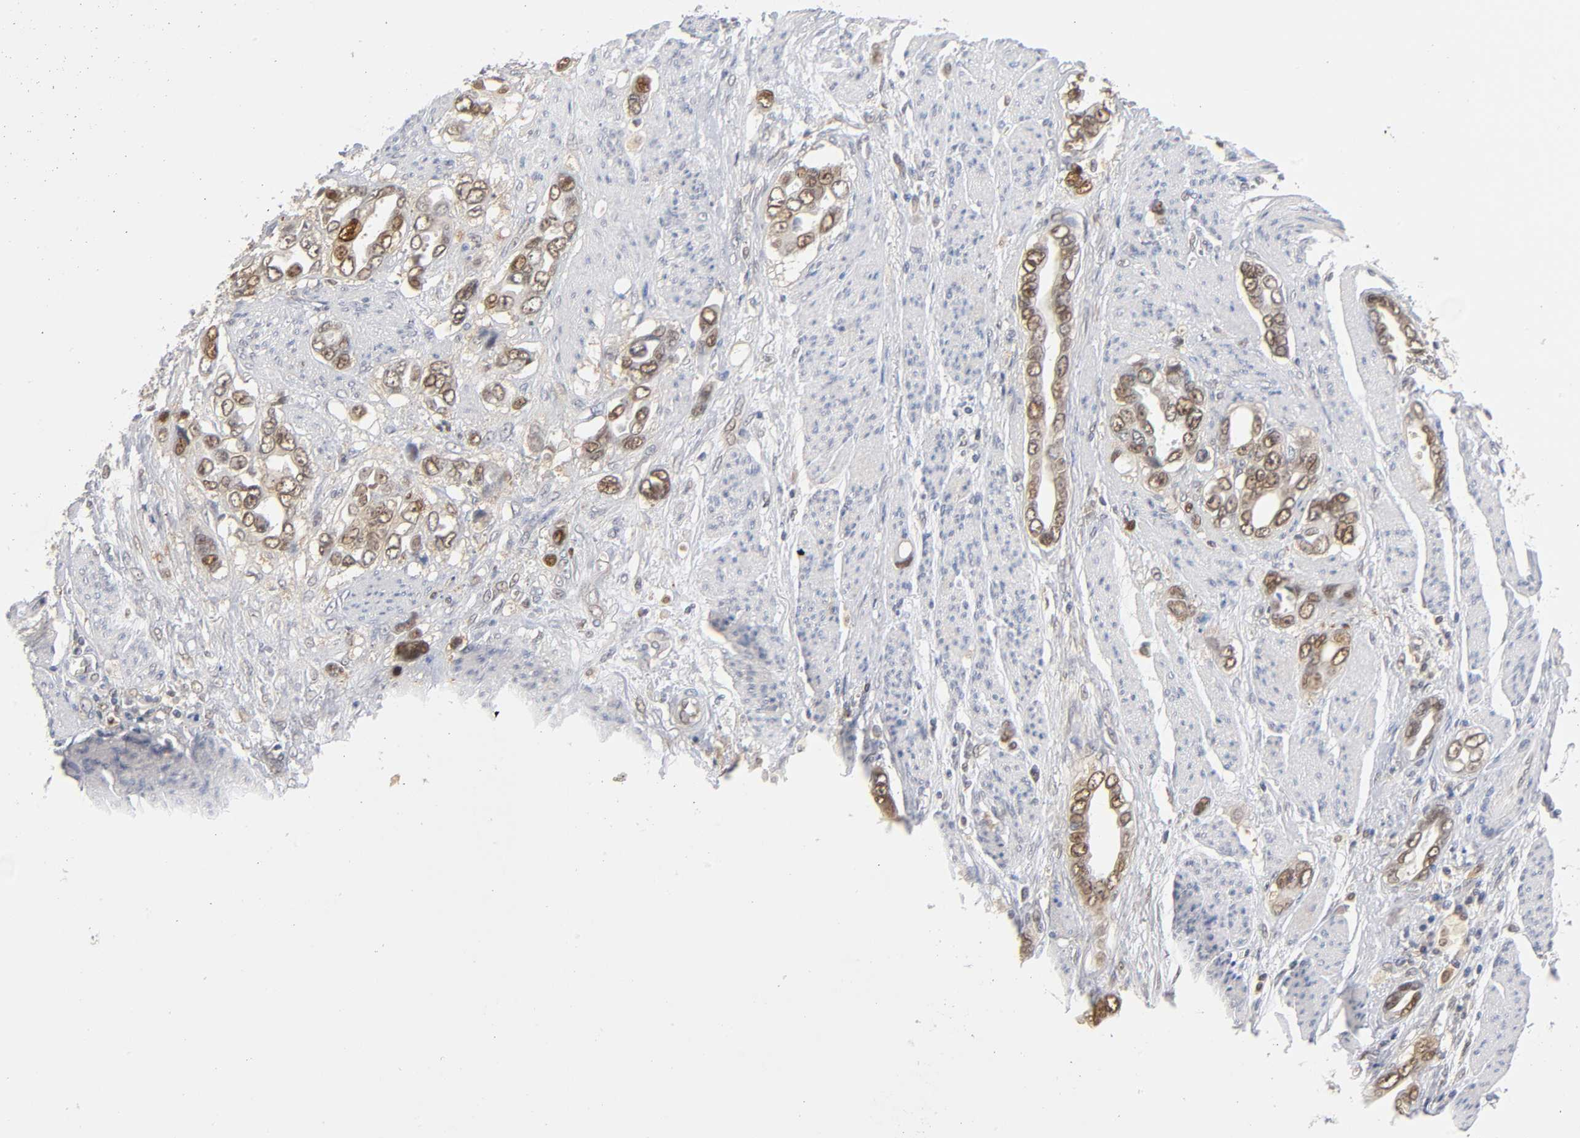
{"staining": {"intensity": "moderate", "quantity": ">75%", "location": "cytoplasmic/membranous"}, "tissue": "stomach cancer", "cell_type": "Tumor cells", "image_type": "cancer", "snomed": [{"axis": "morphology", "description": "Adenocarcinoma, NOS"}, {"axis": "topography", "description": "Stomach"}], "caption": "Immunohistochemical staining of human adenocarcinoma (stomach) demonstrates medium levels of moderate cytoplasmic/membranous protein positivity in about >75% of tumor cells. The protein is stained brown, and the nuclei are stained in blue (DAB (3,3'-diaminobenzidine) IHC with brightfield microscopy, high magnification).", "gene": "DFFB", "patient": {"sex": "male", "age": 78}}